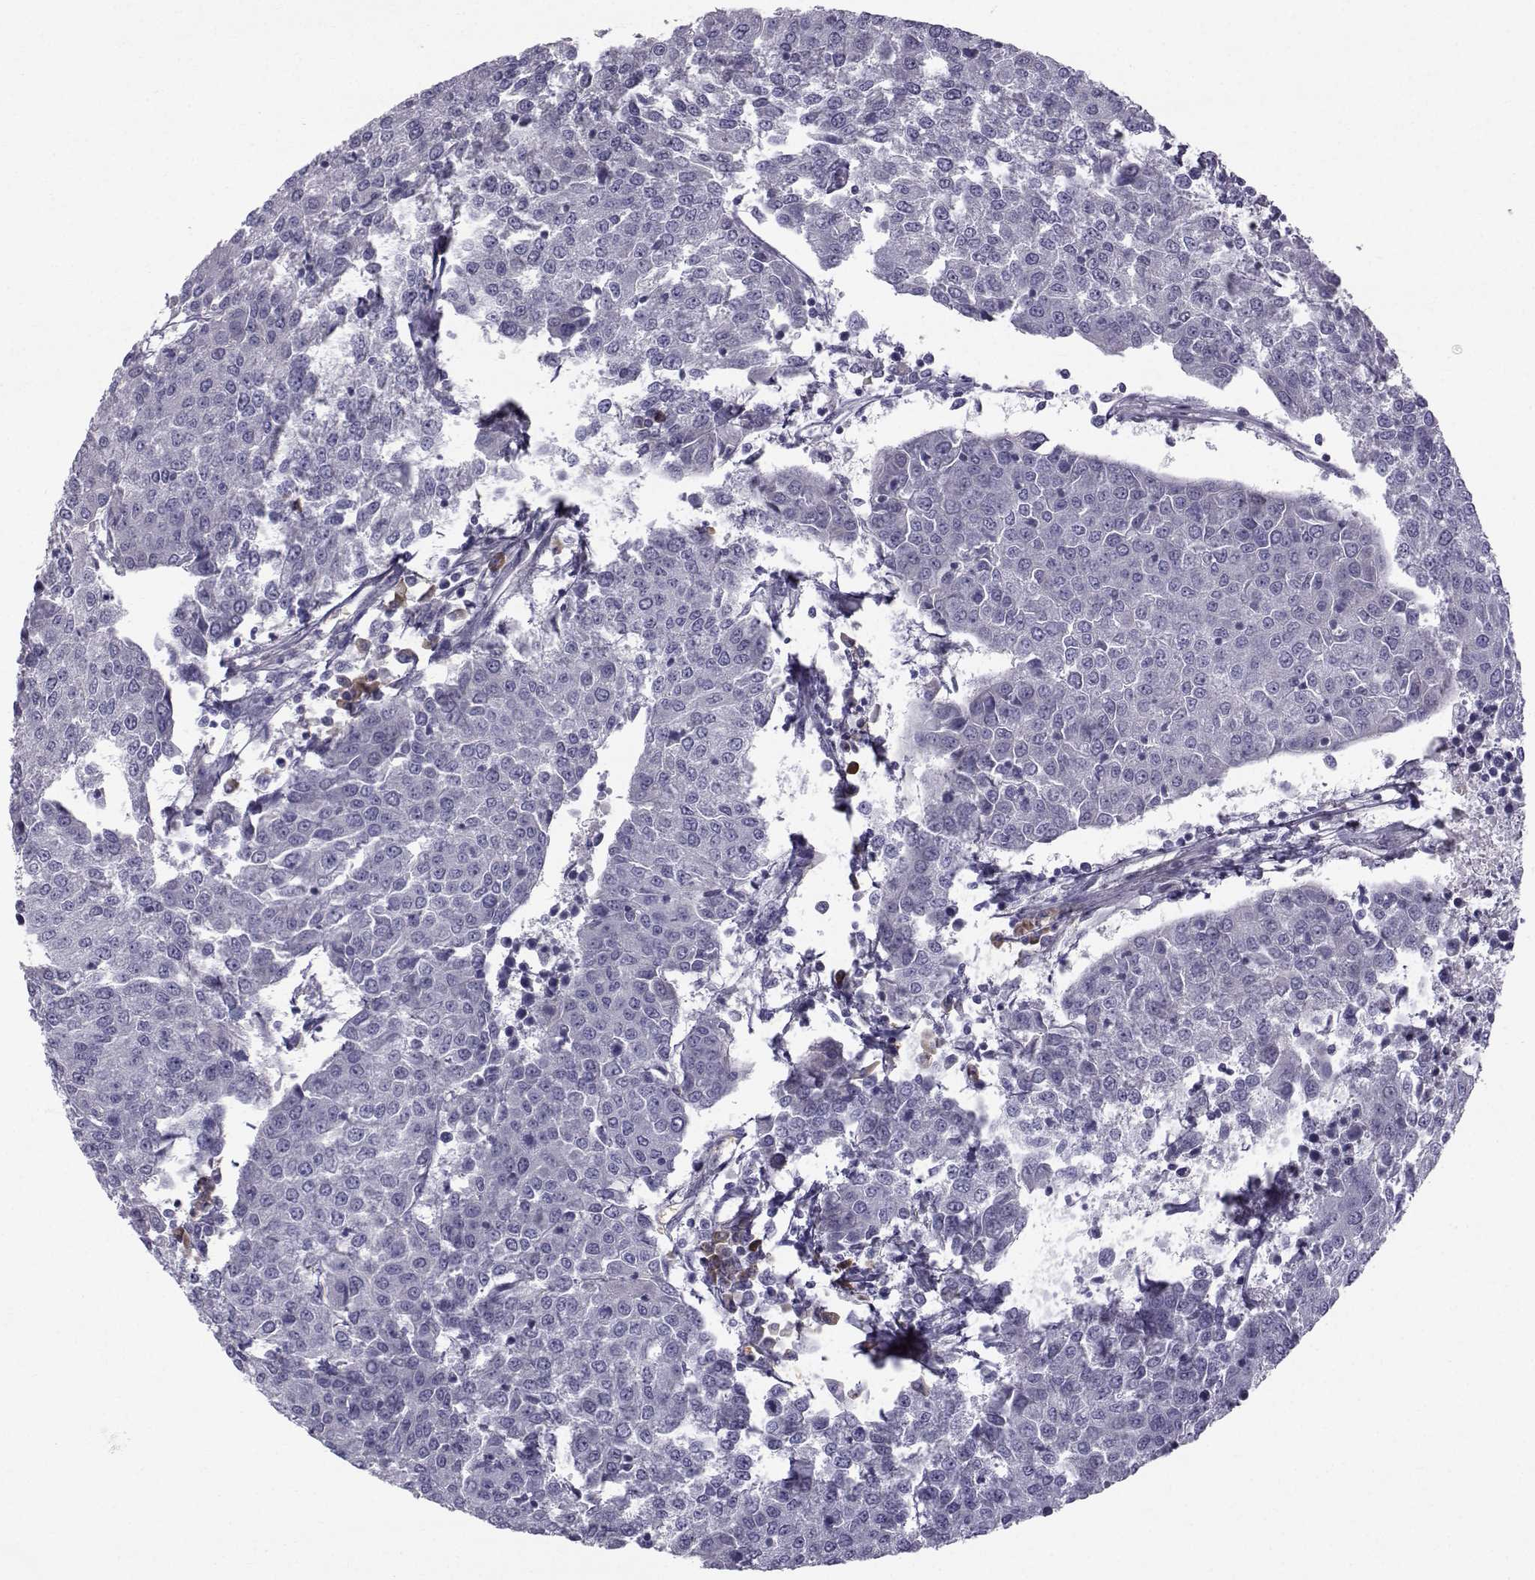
{"staining": {"intensity": "negative", "quantity": "none", "location": "none"}, "tissue": "urothelial cancer", "cell_type": "Tumor cells", "image_type": "cancer", "snomed": [{"axis": "morphology", "description": "Urothelial carcinoma, High grade"}, {"axis": "topography", "description": "Urinary bladder"}], "caption": "Micrograph shows no significant protein positivity in tumor cells of urothelial cancer. The staining was performed using DAB (3,3'-diaminobenzidine) to visualize the protein expression in brown, while the nuclei were stained in blue with hematoxylin (Magnification: 20x).", "gene": "QPCT", "patient": {"sex": "female", "age": 85}}